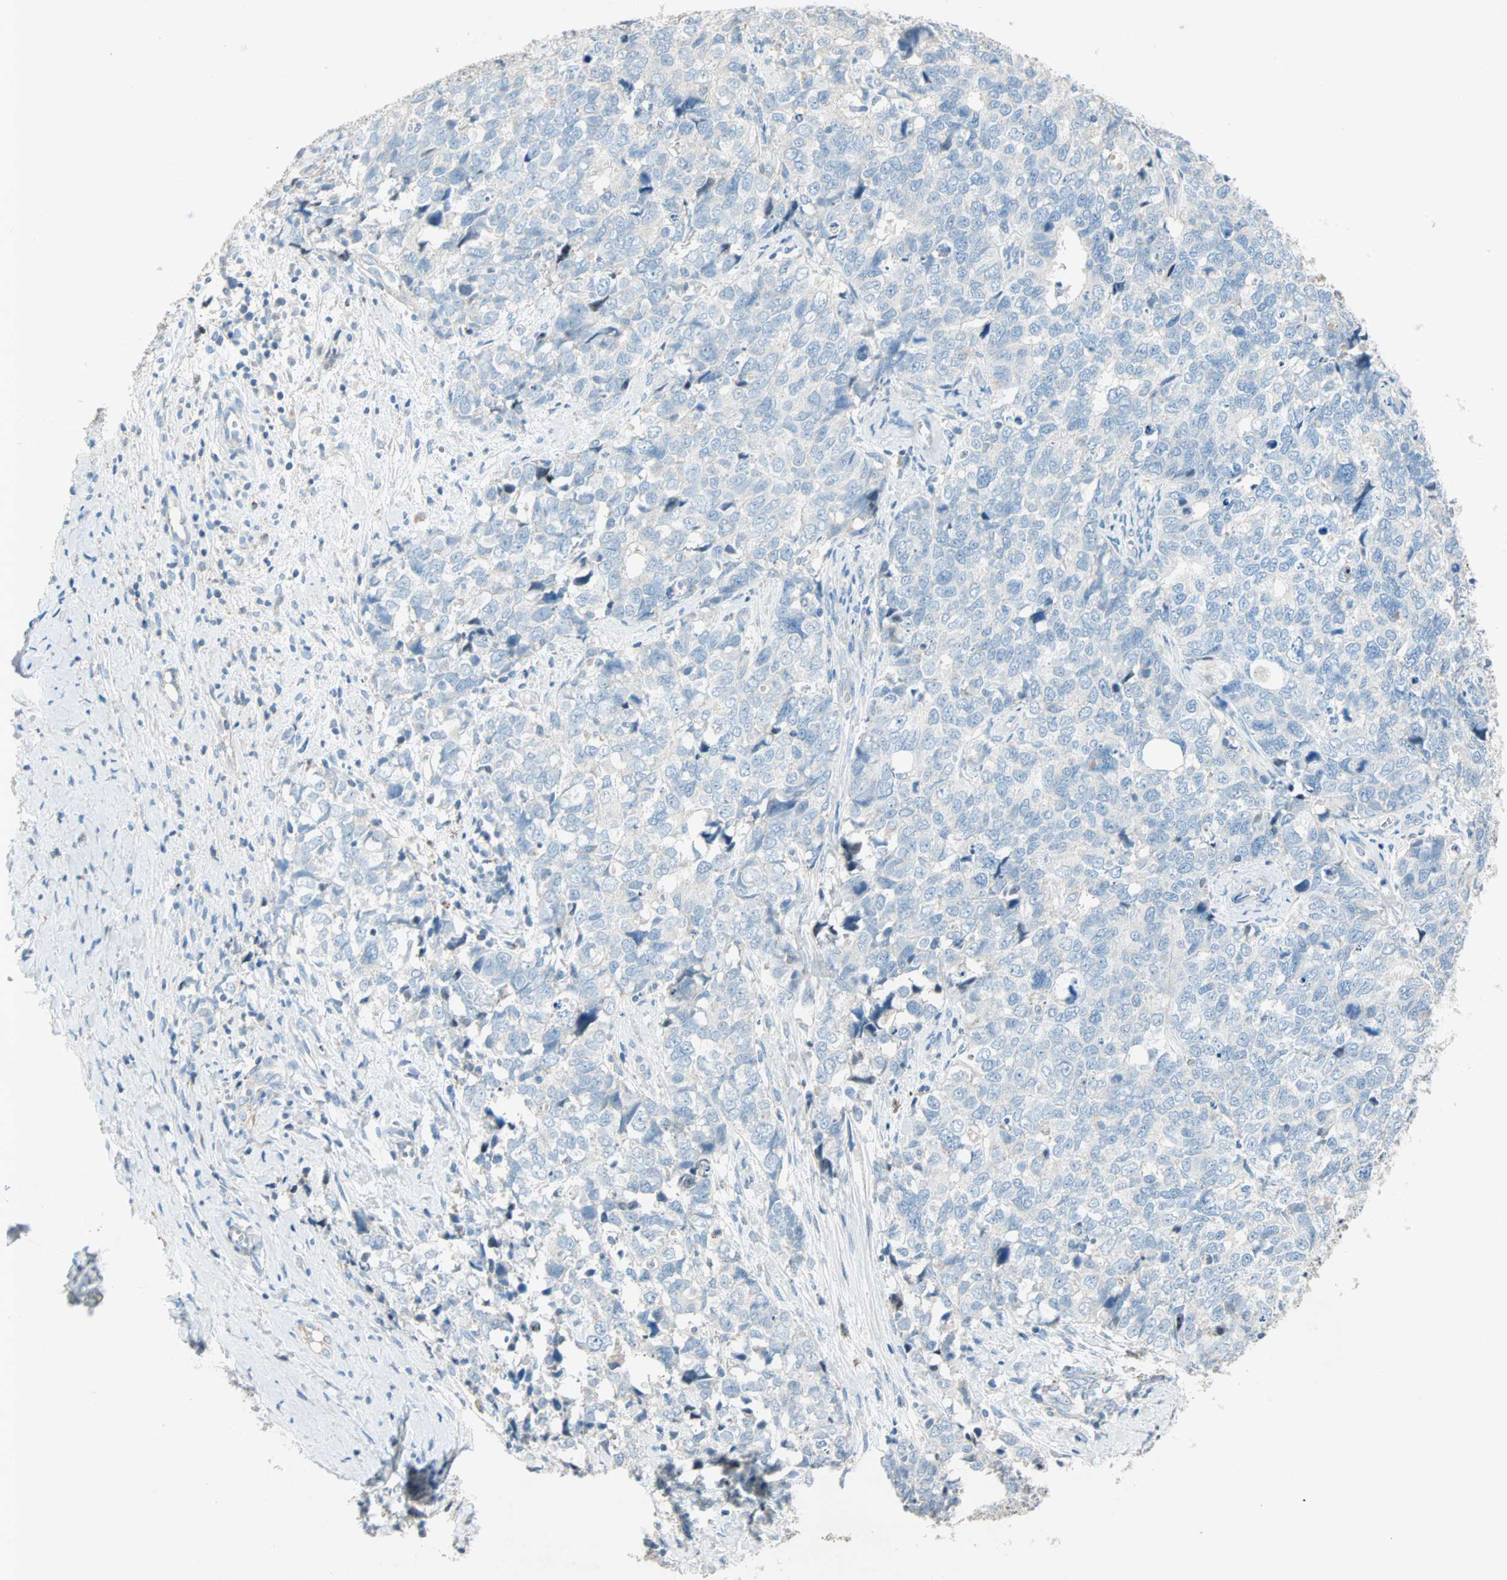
{"staining": {"intensity": "negative", "quantity": "none", "location": "none"}, "tissue": "cervical cancer", "cell_type": "Tumor cells", "image_type": "cancer", "snomed": [{"axis": "morphology", "description": "Squamous cell carcinoma, NOS"}, {"axis": "topography", "description": "Cervix"}], "caption": "Immunohistochemistry of human cervical cancer (squamous cell carcinoma) demonstrates no expression in tumor cells.", "gene": "ACVRL1", "patient": {"sex": "female", "age": 63}}